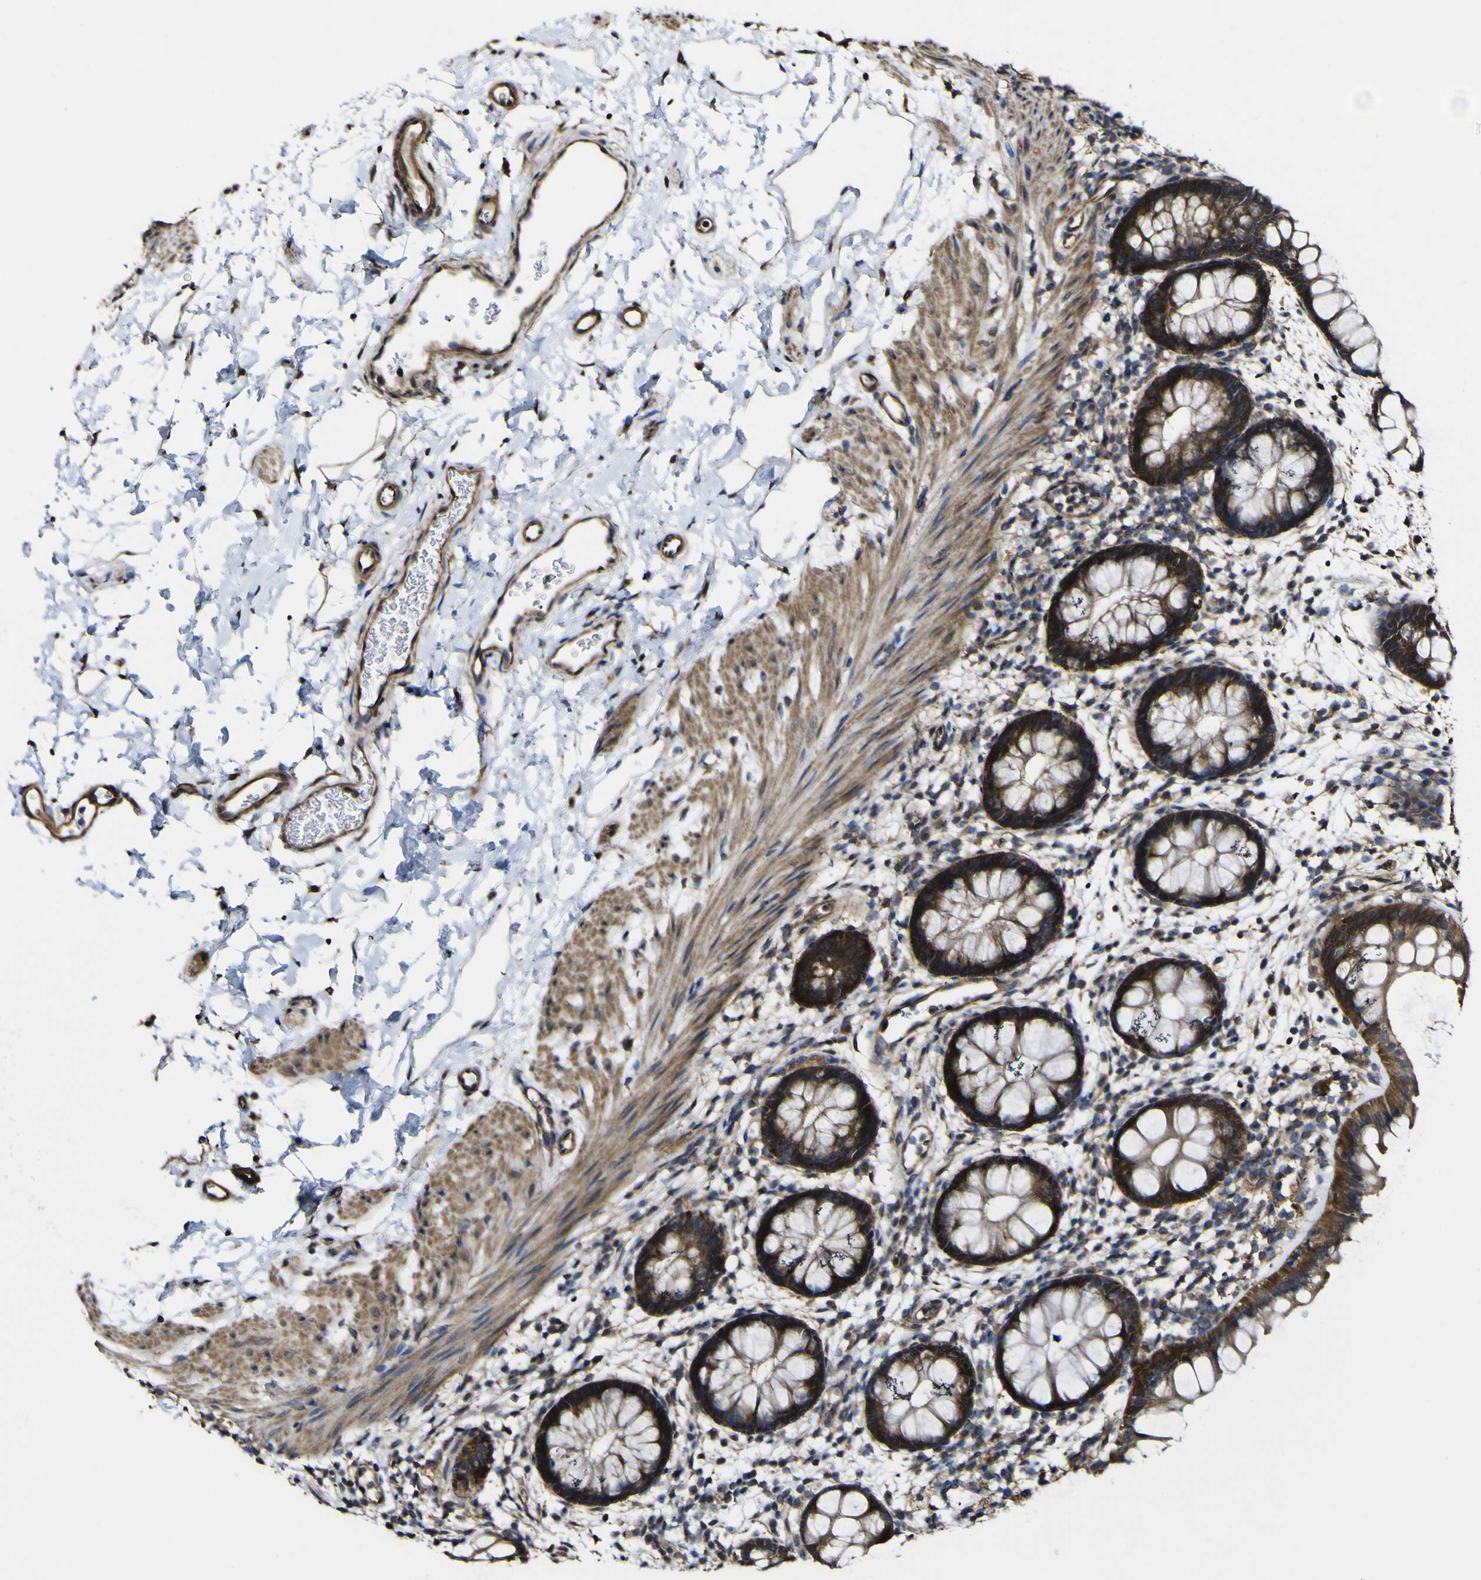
{"staining": {"intensity": "strong", "quantity": ">75%", "location": "cytoplasmic/membranous"}, "tissue": "rectum", "cell_type": "Glandular cells", "image_type": "normal", "snomed": [{"axis": "morphology", "description": "Normal tissue, NOS"}, {"axis": "topography", "description": "Rectum"}], "caption": "An image of human rectum stained for a protein exhibits strong cytoplasmic/membranous brown staining in glandular cells. The staining was performed using DAB to visualize the protein expression in brown, while the nuclei were stained in blue with hematoxylin (Magnification: 20x).", "gene": "NAALADL2", "patient": {"sex": "female", "age": 24}}